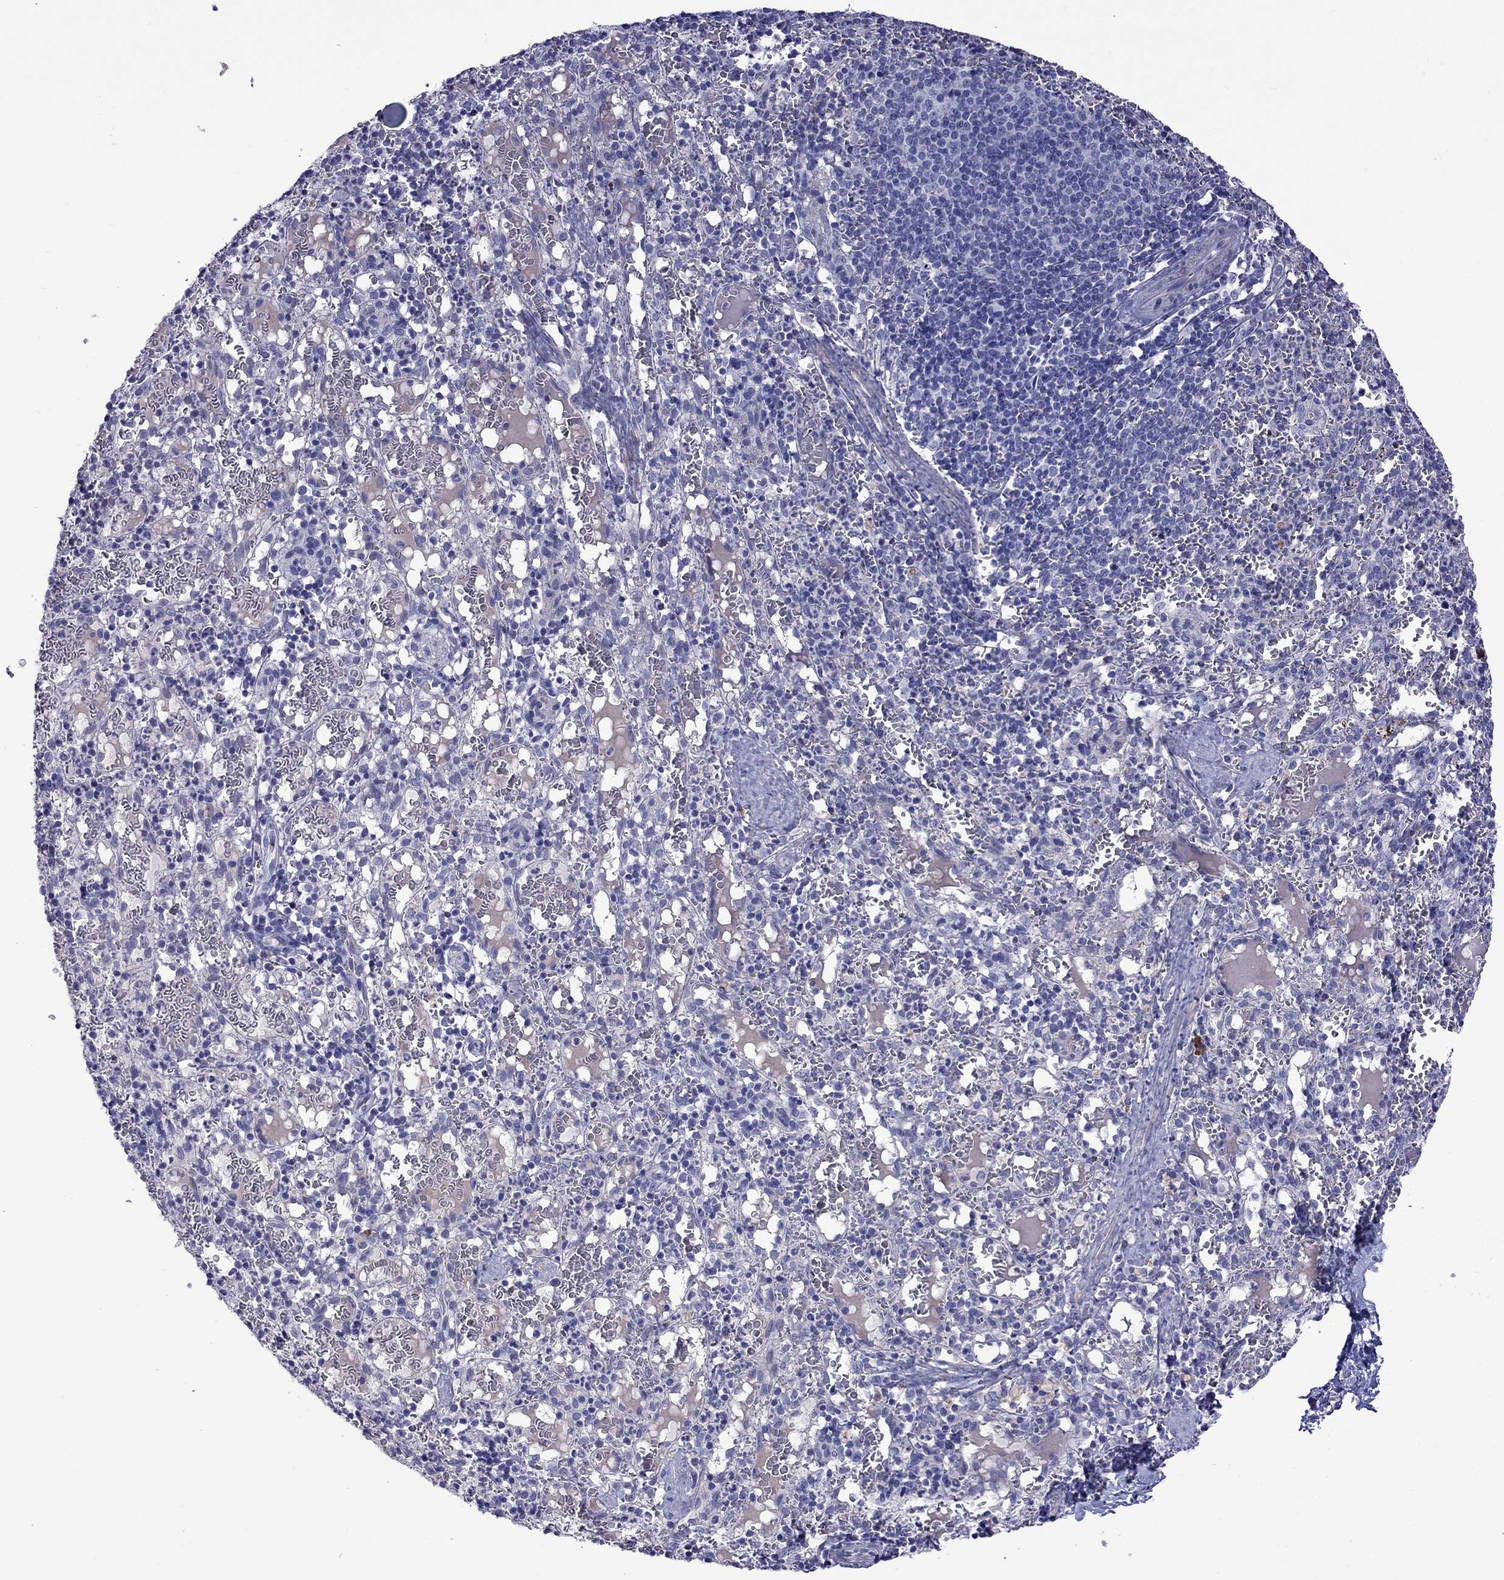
{"staining": {"intensity": "negative", "quantity": "none", "location": "none"}, "tissue": "spleen", "cell_type": "Cells in red pulp", "image_type": "normal", "snomed": [{"axis": "morphology", "description": "Normal tissue, NOS"}, {"axis": "topography", "description": "Spleen"}], "caption": "IHC histopathology image of benign spleen: human spleen stained with DAB (3,3'-diaminobenzidine) displays no significant protein positivity in cells in red pulp. The staining was performed using DAB (3,3'-diaminobenzidine) to visualize the protein expression in brown, while the nuclei were stained in blue with hematoxylin (Magnification: 20x).", "gene": "STAR", "patient": {"sex": "male", "age": 11}}